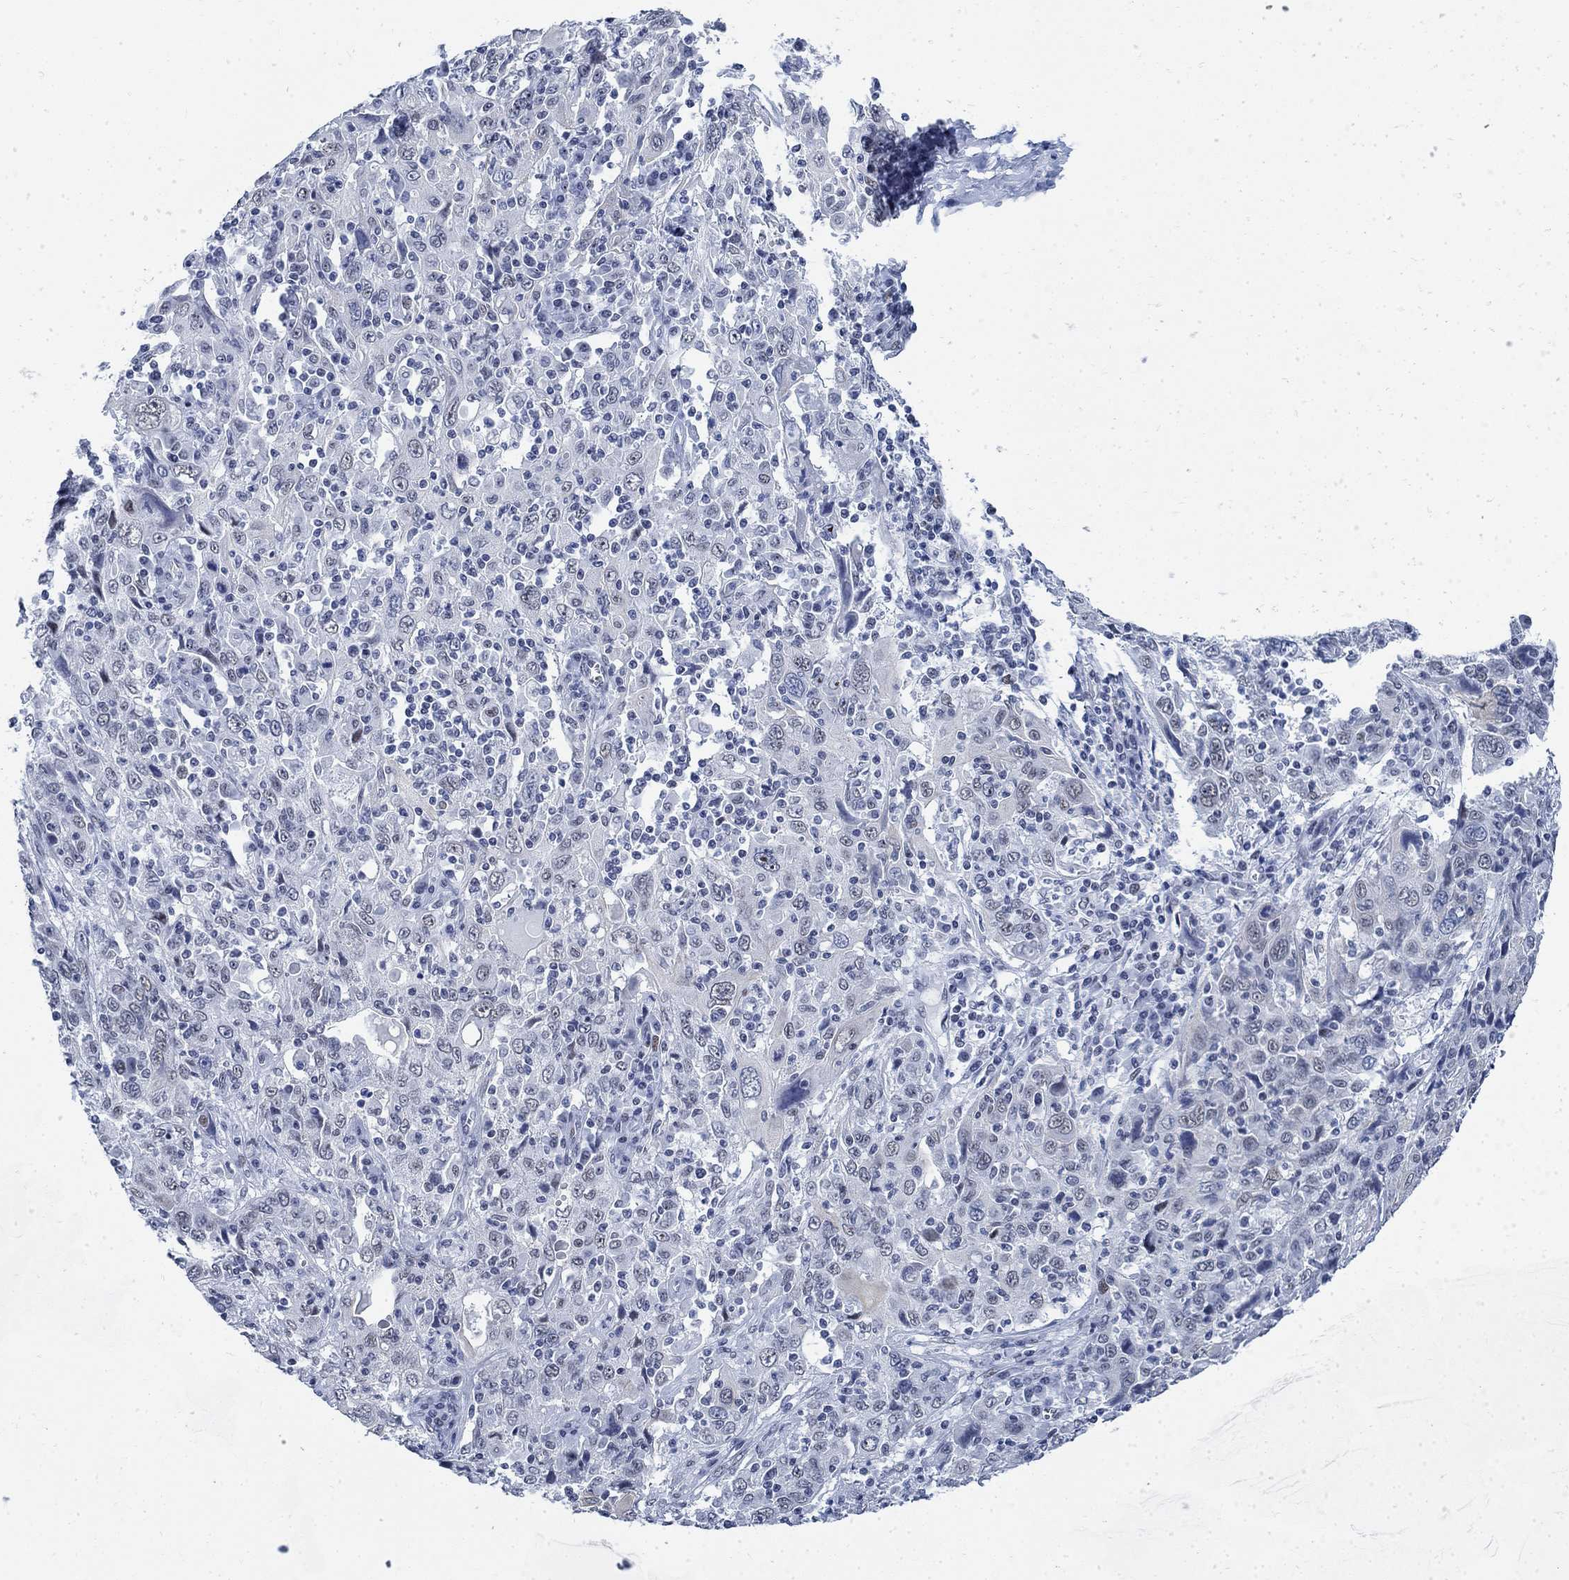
{"staining": {"intensity": "weak", "quantity": "<25%", "location": "nuclear"}, "tissue": "cervical cancer", "cell_type": "Tumor cells", "image_type": "cancer", "snomed": [{"axis": "morphology", "description": "Squamous cell carcinoma, NOS"}, {"axis": "topography", "description": "Cervix"}], "caption": "This is a photomicrograph of IHC staining of cervical squamous cell carcinoma, which shows no staining in tumor cells. Brightfield microscopy of IHC stained with DAB (brown) and hematoxylin (blue), captured at high magnification.", "gene": "DLK1", "patient": {"sex": "female", "age": 46}}